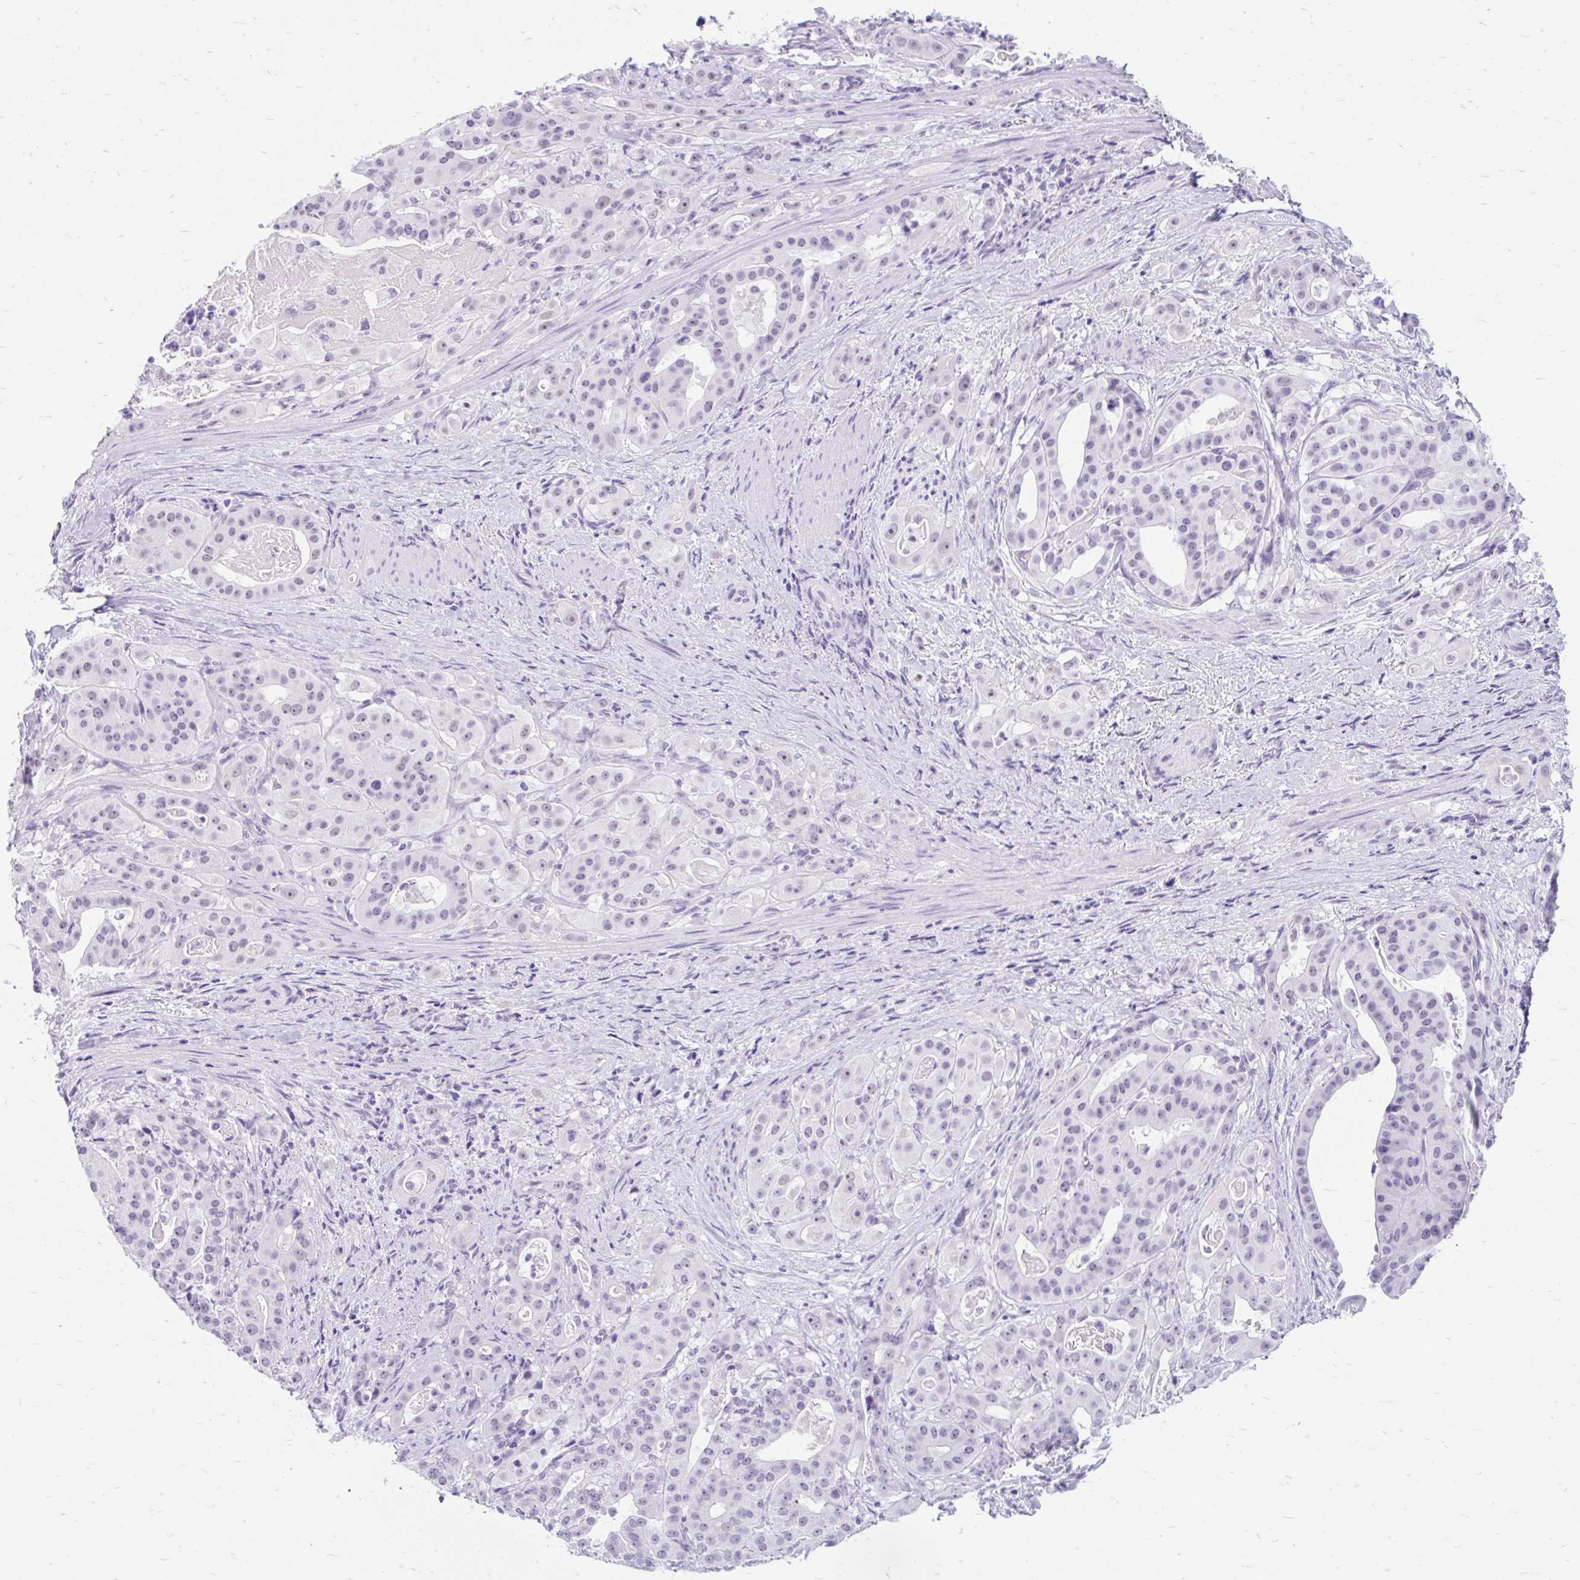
{"staining": {"intensity": "negative", "quantity": "none", "location": "none"}, "tissue": "stomach cancer", "cell_type": "Tumor cells", "image_type": "cancer", "snomed": [{"axis": "morphology", "description": "Adenocarcinoma, NOS"}, {"axis": "topography", "description": "Stomach"}], "caption": "DAB (3,3'-diaminobenzidine) immunohistochemical staining of human stomach cancer (adenocarcinoma) reveals no significant staining in tumor cells. (Immunohistochemistry (ihc), brightfield microscopy, high magnification).", "gene": "SCGB1A1", "patient": {"sex": "male", "age": 48}}